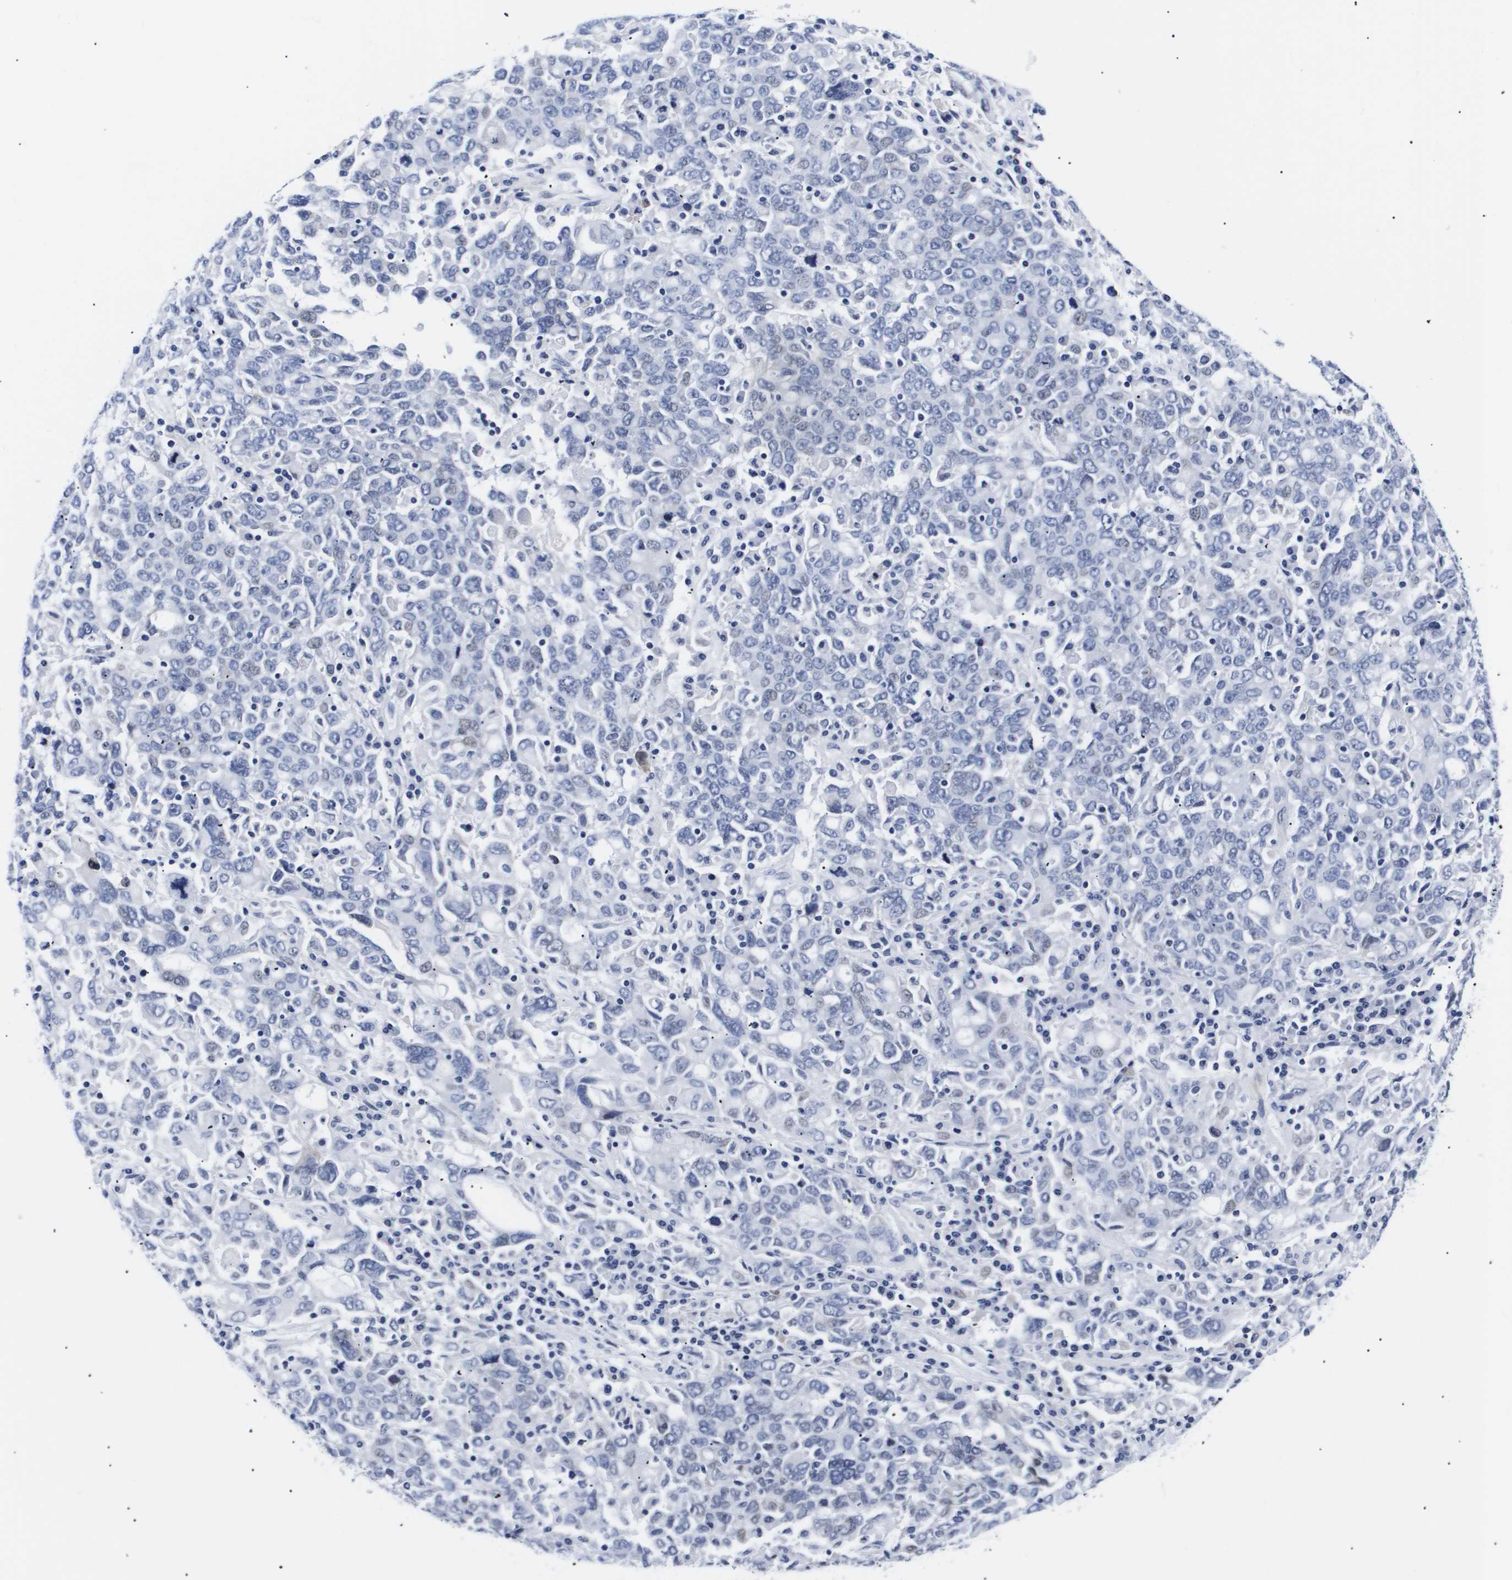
{"staining": {"intensity": "negative", "quantity": "none", "location": "none"}, "tissue": "ovarian cancer", "cell_type": "Tumor cells", "image_type": "cancer", "snomed": [{"axis": "morphology", "description": "Carcinoma, endometroid"}, {"axis": "topography", "description": "Ovary"}], "caption": "A histopathology image of ovarian cancer stained for a protein reveals no brown staining in tumor cells.", "gene": "SHD", "patient": {"sex": "female", "age": 62}}